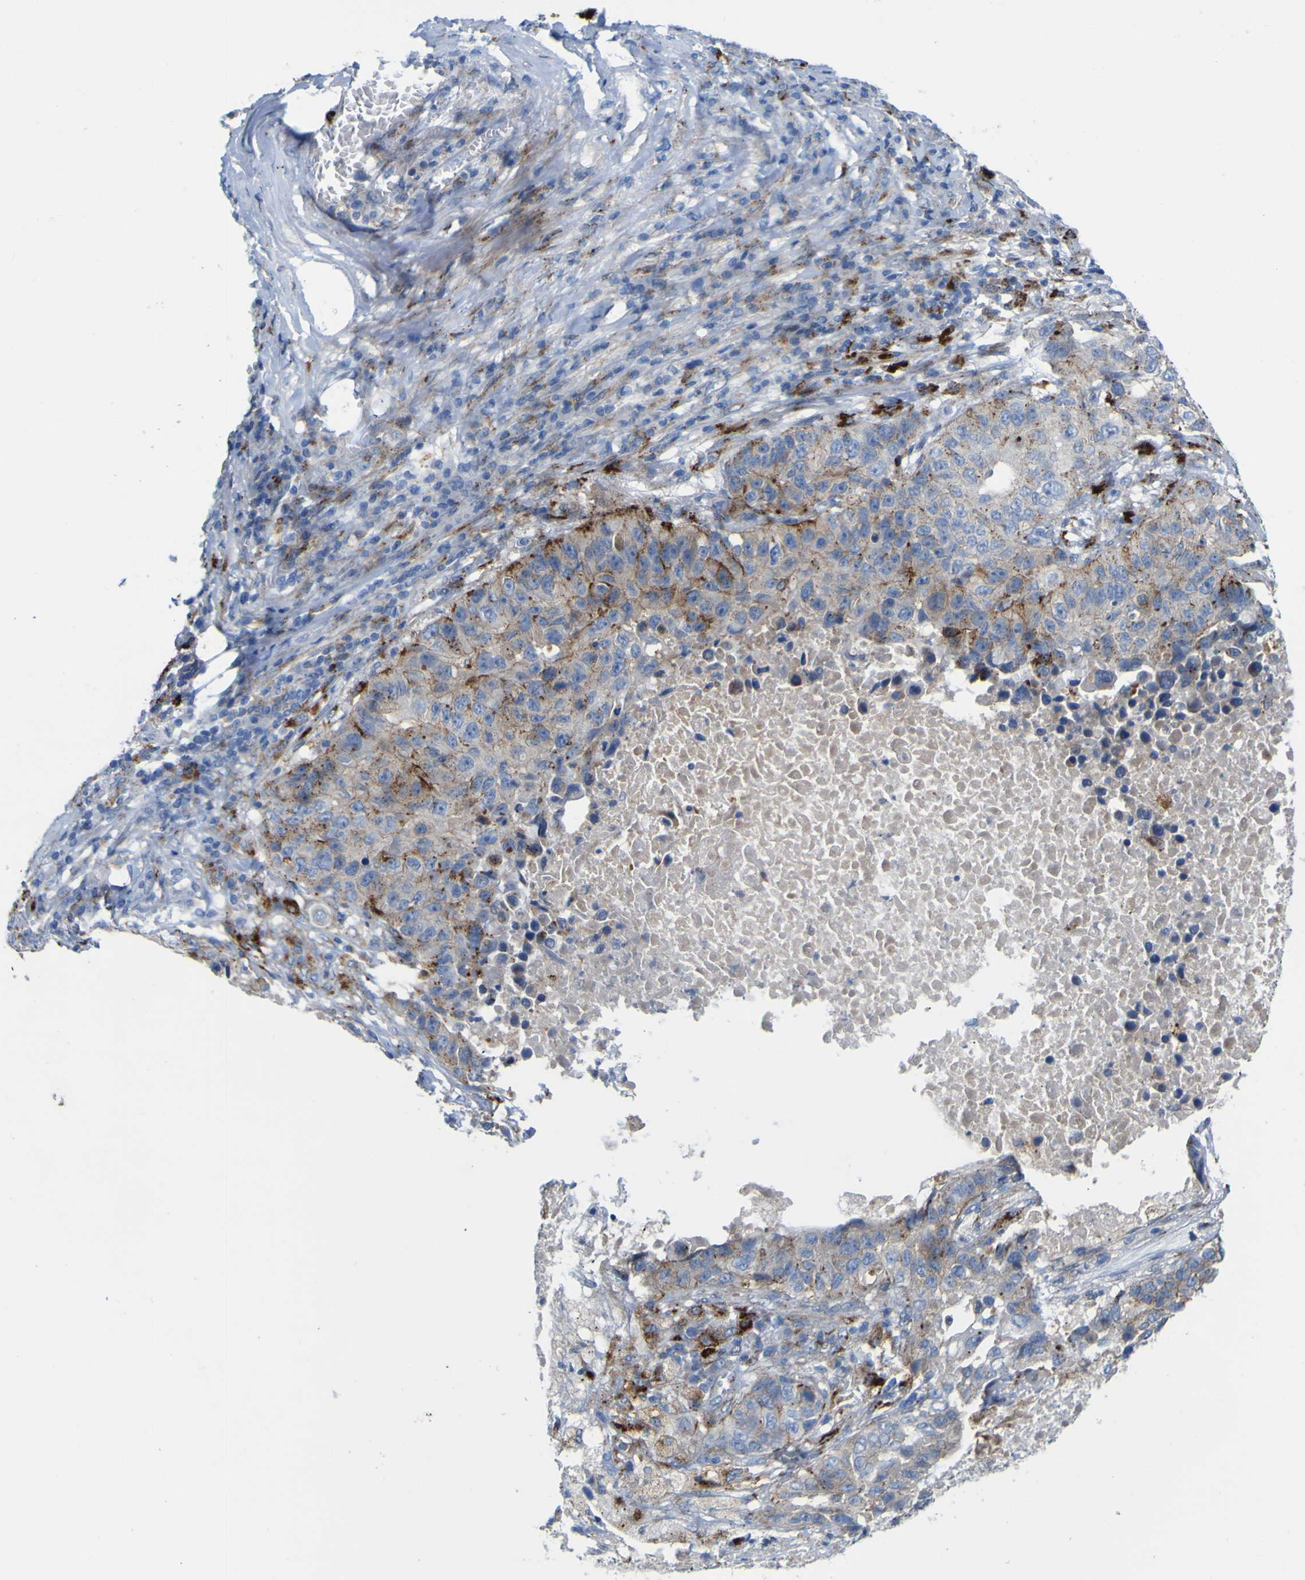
{"staining": {"intensity": "moderate", "quantity": "<25%", "location": "cytoplasmic/membranous"}, "tissue": "lung cancer", "cell_type": "Tumor cells", "image_type": "cancer", "snomed": [{"axis": "morphology", "description": "Squamous cell carcinoma, NOS"}, {"axis": "topography", "description": "Lung"}], "caption": "The micrograph shows immunohistochemical staining of squamous cell carcinoma (lung). There is moderate cytoplasmic/membranous positivity is present in about <25% of tumor cells.", "gene": "PTPRF", "patient": {"sex": "male", "age": 57}}